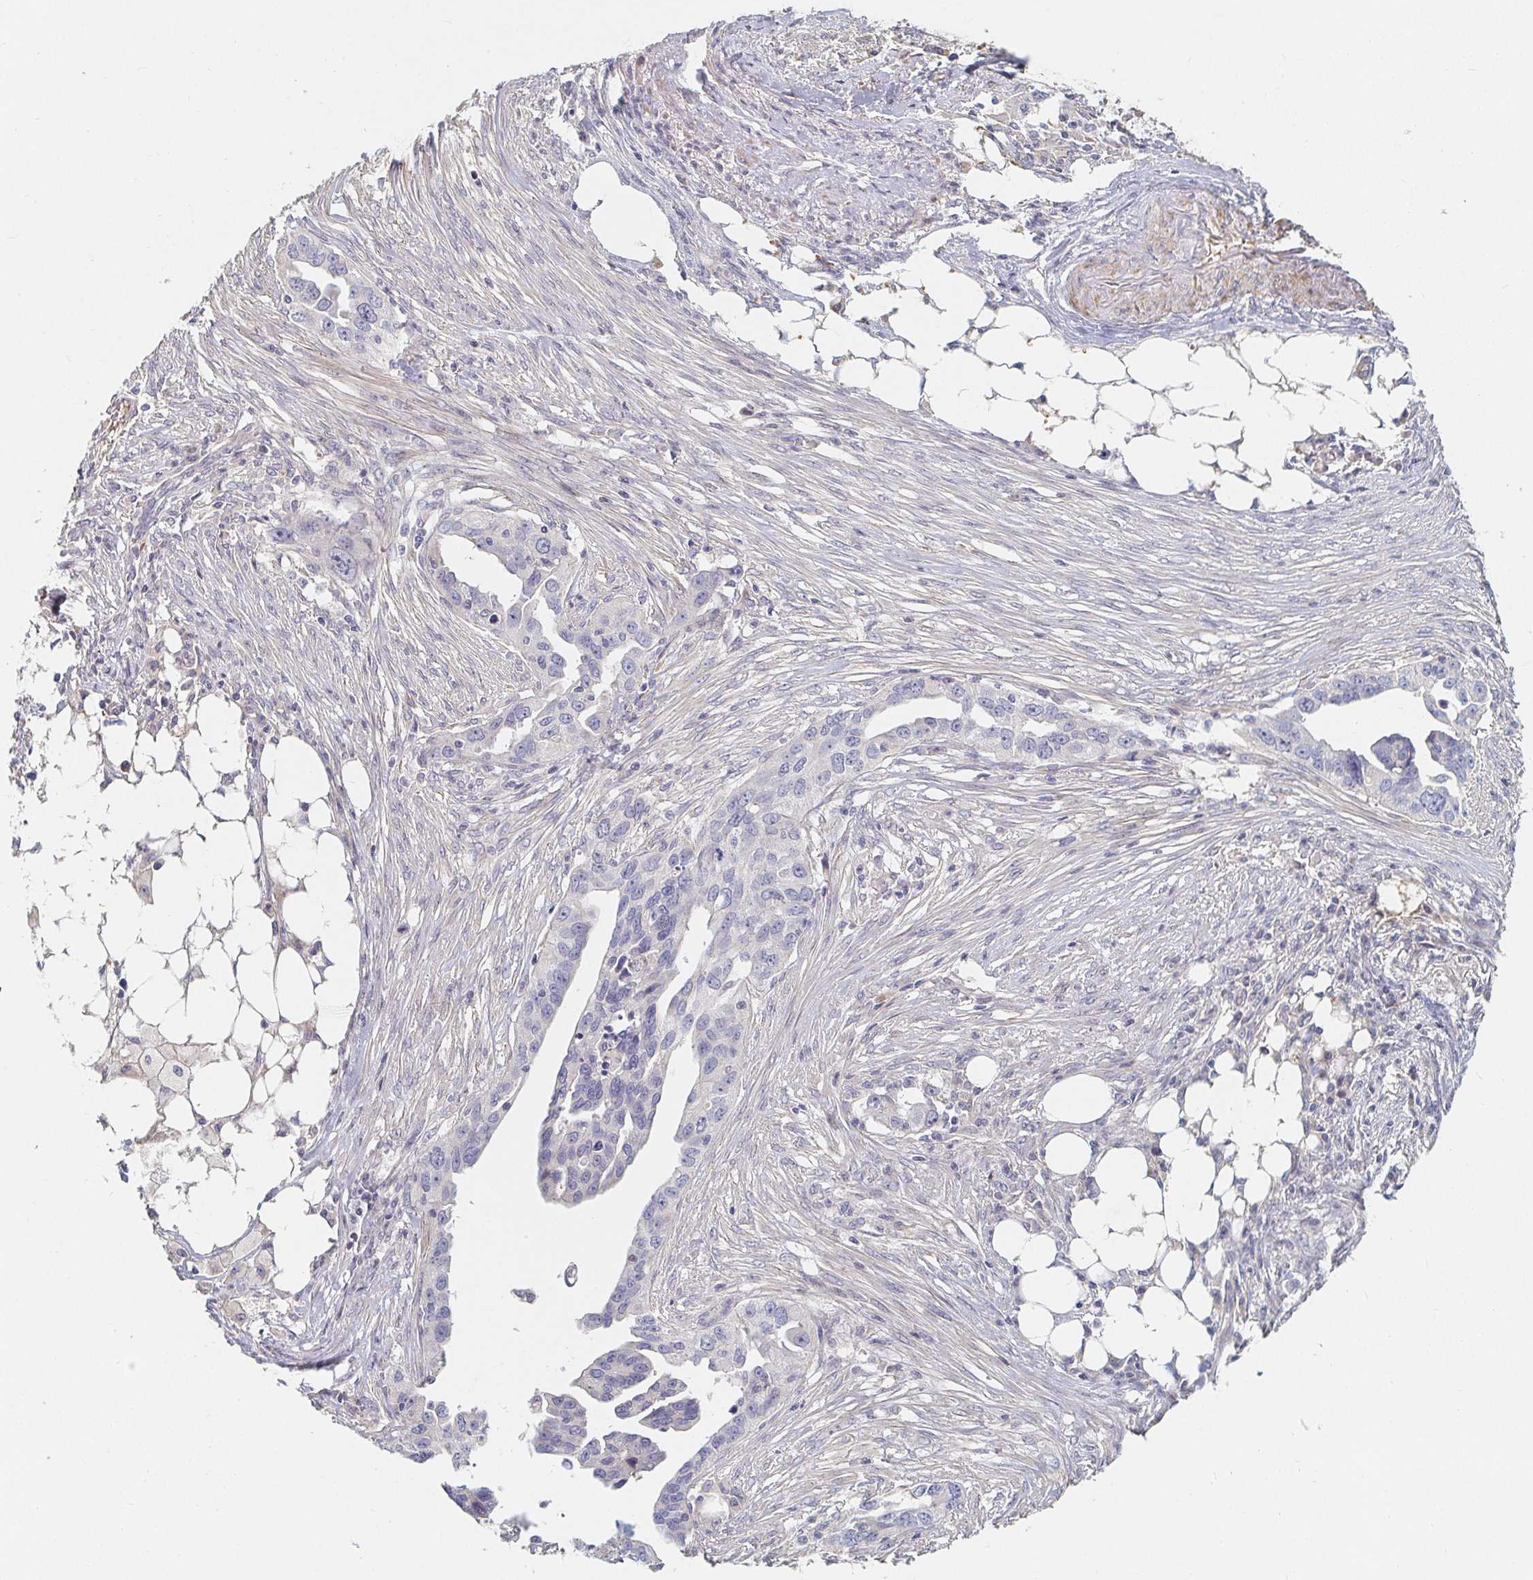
{"staining": {"intensity": "negative", "quantity": "none", "location": "none"}, "tissue": "ovarian cancer", "cell_type": "Tumor cells", "image_type": "cancer", "snomed": [{"axis": "morphology", "description": "Carcinoma, endometroid"}, {"axis": "morphology", "description": "Cystadenocarcinoma, serous, NOS"}, {"axis": "topography", "description": "Ovary"}], "caption": "Human endometroid carcinoma (ovarian) stained for a protein using immunohistochemistry displays no expression in tumor cells.", "gene": "NME9", "patient": {"sex": "female", "age": 45}}